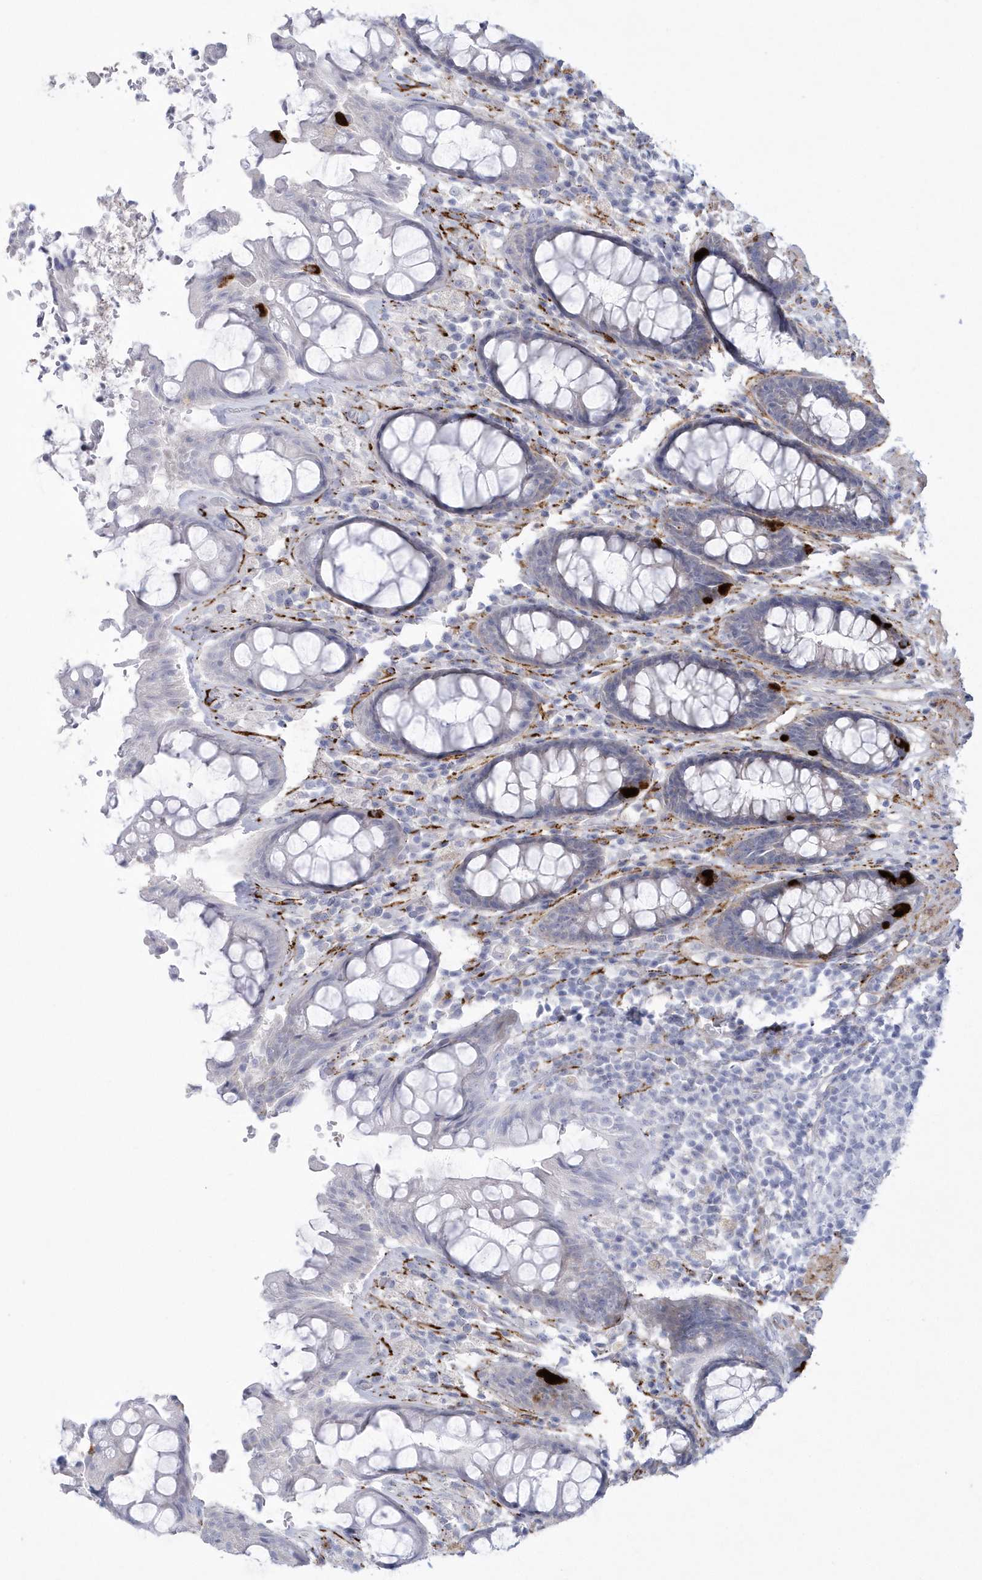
{"staining": {"intensity": "strong", "quantity": "<25%", "location": "cytoplasmic/membranous"}, "tissue": "rectum", "cell_type": "Glandular cells", "image_type": "normal", "snomed": [{"axis": "morphology", "description": "Normal tissue, NOS"}, {"axis": "topography", "description": "Rectum"}], "caption": "Unremarkable rectum was stained to show a protein in brown. There is medium levels of strong cytoplasmic/membranous positivity in approximately <25% of glandular cells.", "gene": "WDR27", "patient": {"sex": "male", "age": 64}}